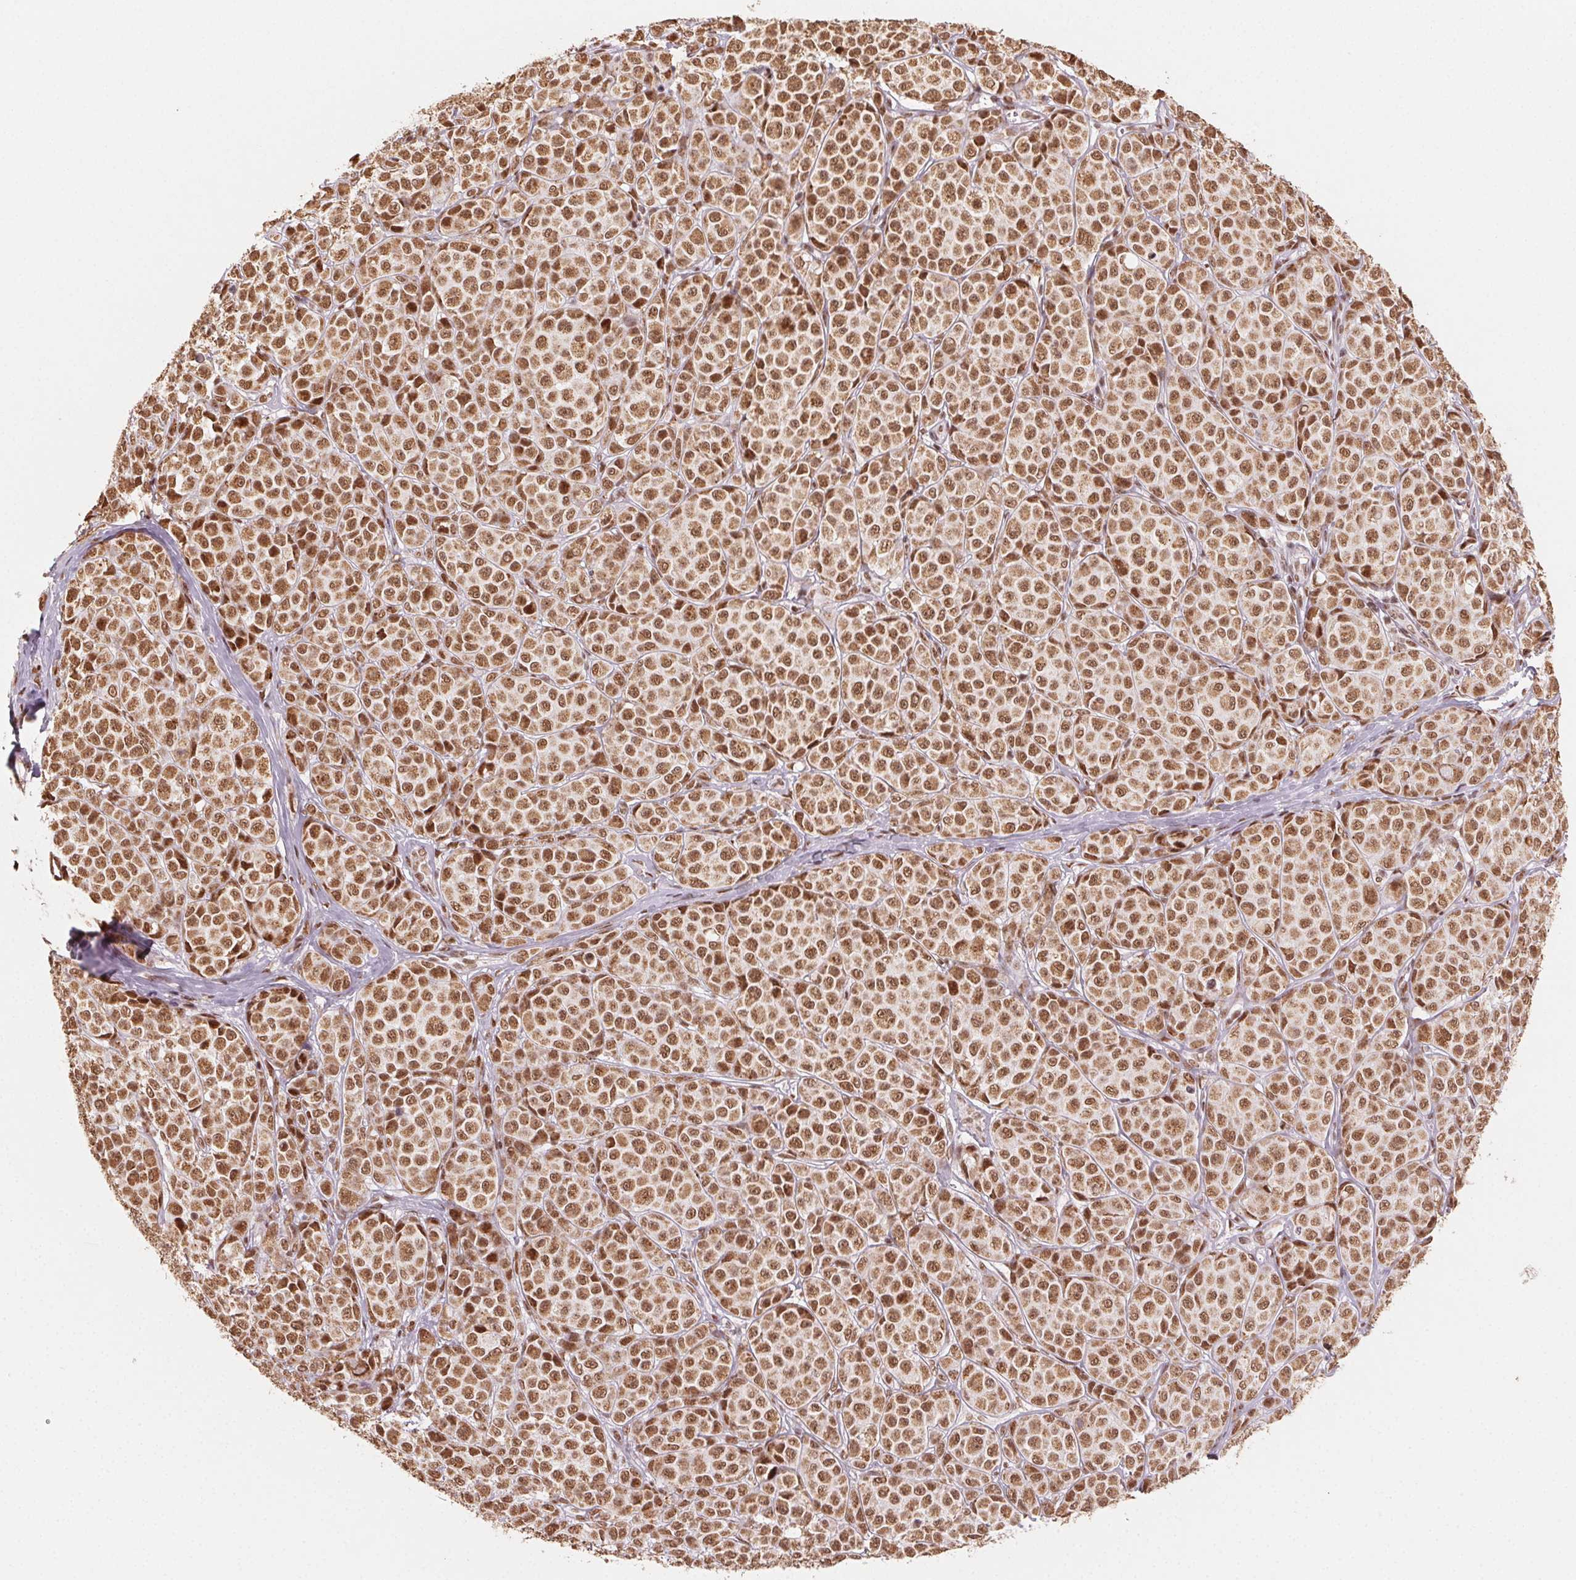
{"staining": {"intensity": "moderate", "quantity": ">75%", "location": "nuclear"}, "tissue": "melanoma", "cell_type": "Tumor cells", "image_type": "cancer", "snomed": [{"axis": "morphology", "description": "Malignant melanoma, NOS"}, {"axis": "topography", "description": "Skin"}], "caption": "Protein expression analysis of human melanoma reveals moderate nuclear expression in about >75% of tumor cells.", "gene": "TOPORS", "patient": {"sex": "male", "age": 89}}